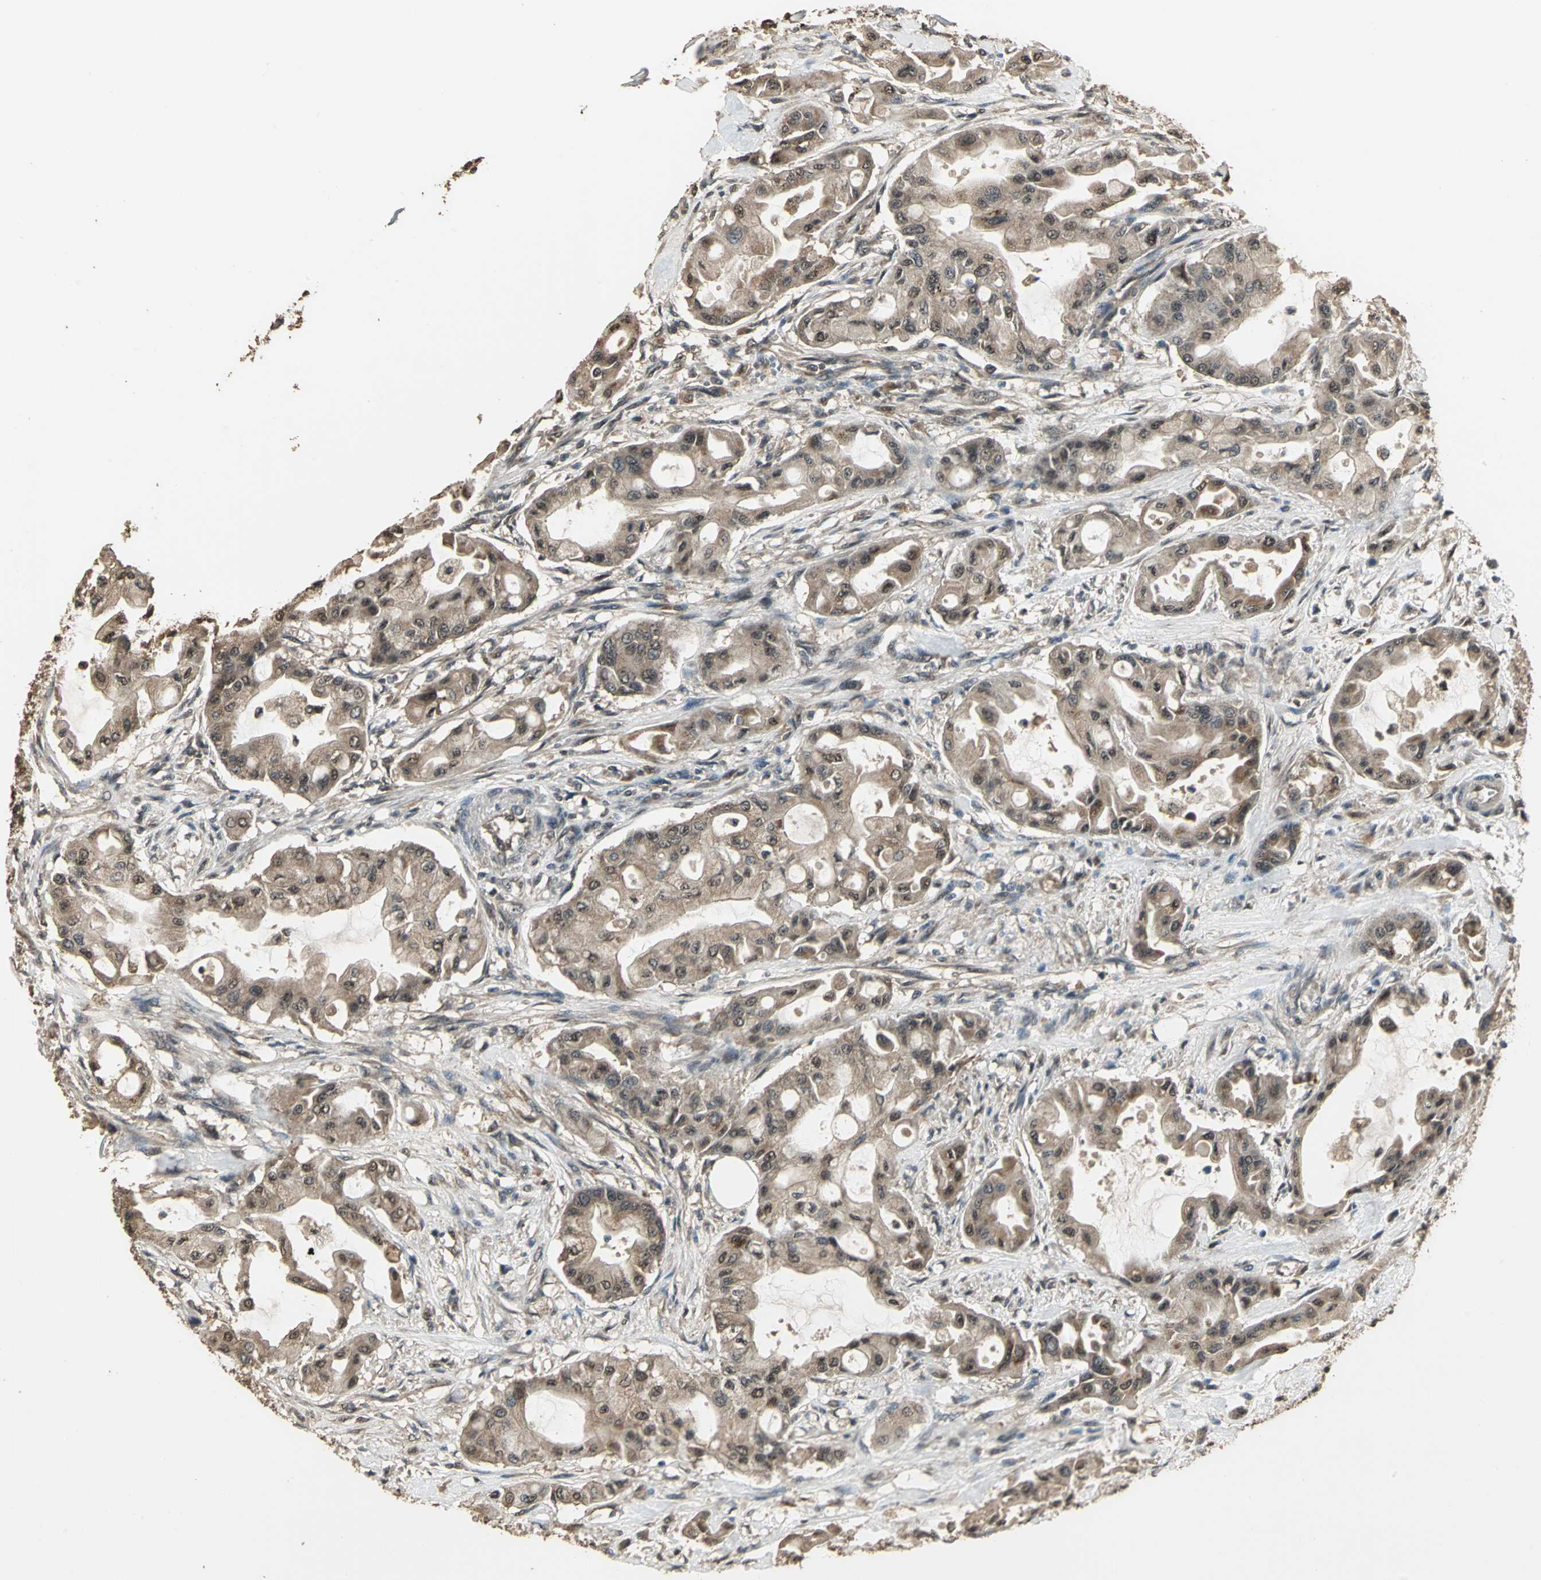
{"staining": {"intensity": "moderate", "quantity": ">75%", "location": "cytoplasmic/membranous"}, "tissue": "pancreatic cancer", "cell_type": "Tumor cells", "image_type": "cancer", "snomed": [{"axis": "morphology", "description": "Adenocarcinoma, NOS"}, {"axis": "morphology", "description": "Adenocarcinoma, metastatic, NOS"}, {"axis": "topography", "description": "Lymph node"}, {"axis": "topography", "description": "Pancreas"}, {"axis": "topography", "description": "Duodenum"}], "caption": "High-power microscopy captured an immunohistochemistry (IHC) image of pancreatic cancer, revealing moderate cytoplasmic/membranous staining in about >75% of tumor cells.", "gene": "UCHL5", "patient": {"sex": "female", "age": 64}}